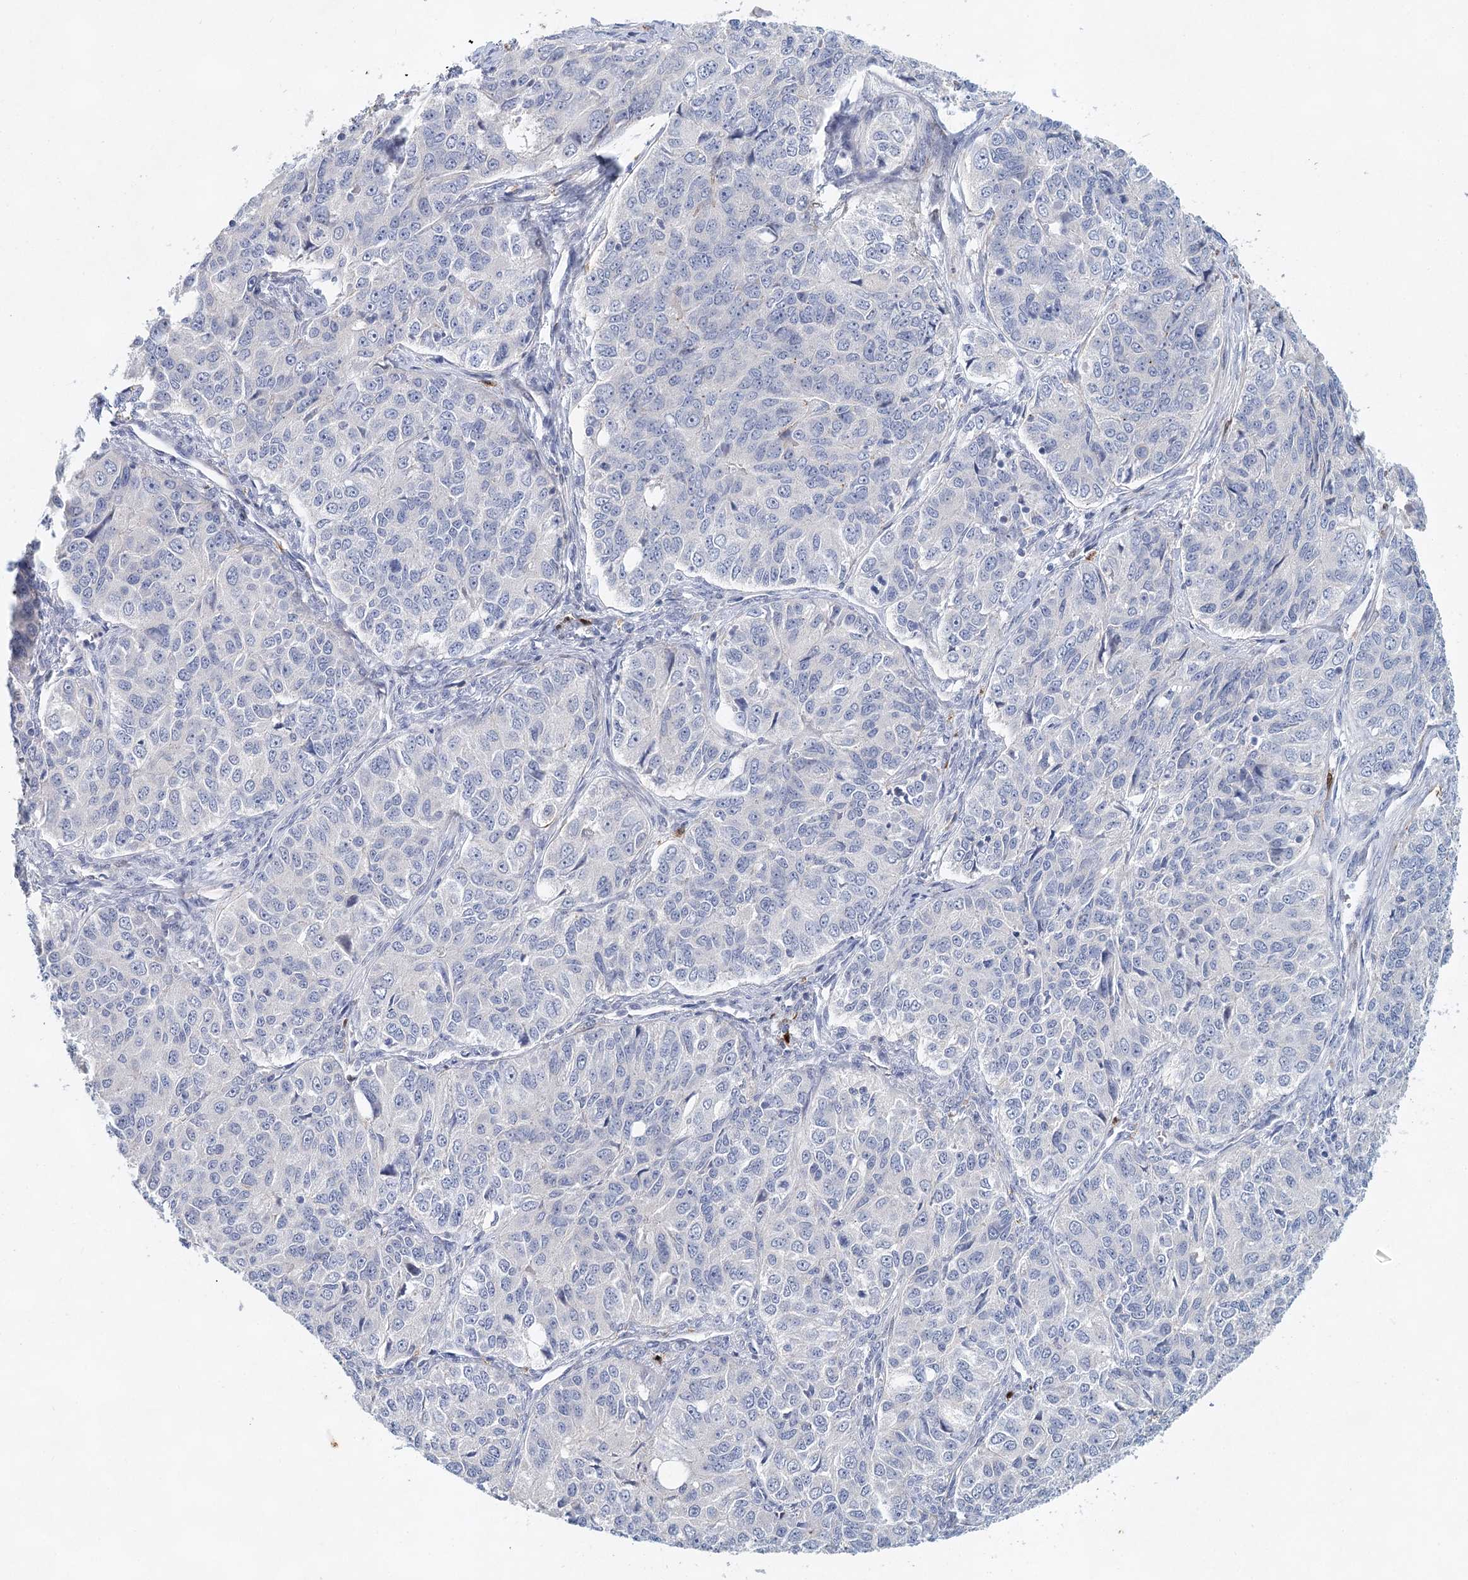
{"staining": {"intensity": "negative", "quantity": "none", "location": "none"}, "tissue": "ovarian cancer", "cell_type": "Tumor cells", "image_type": "cancer", "snomed": [{"axis": "morphology", "description": "Carcinoma, endometroid"}, {"axis": "topography", "description": "Ovary"}], "caption": "Human ovarian cancer stained for a protein using immunohistochemistry demonstrates no expression in tumor cells.", "gene": "SLC19A3", "patient": {"sex": "female", "age": 51}}